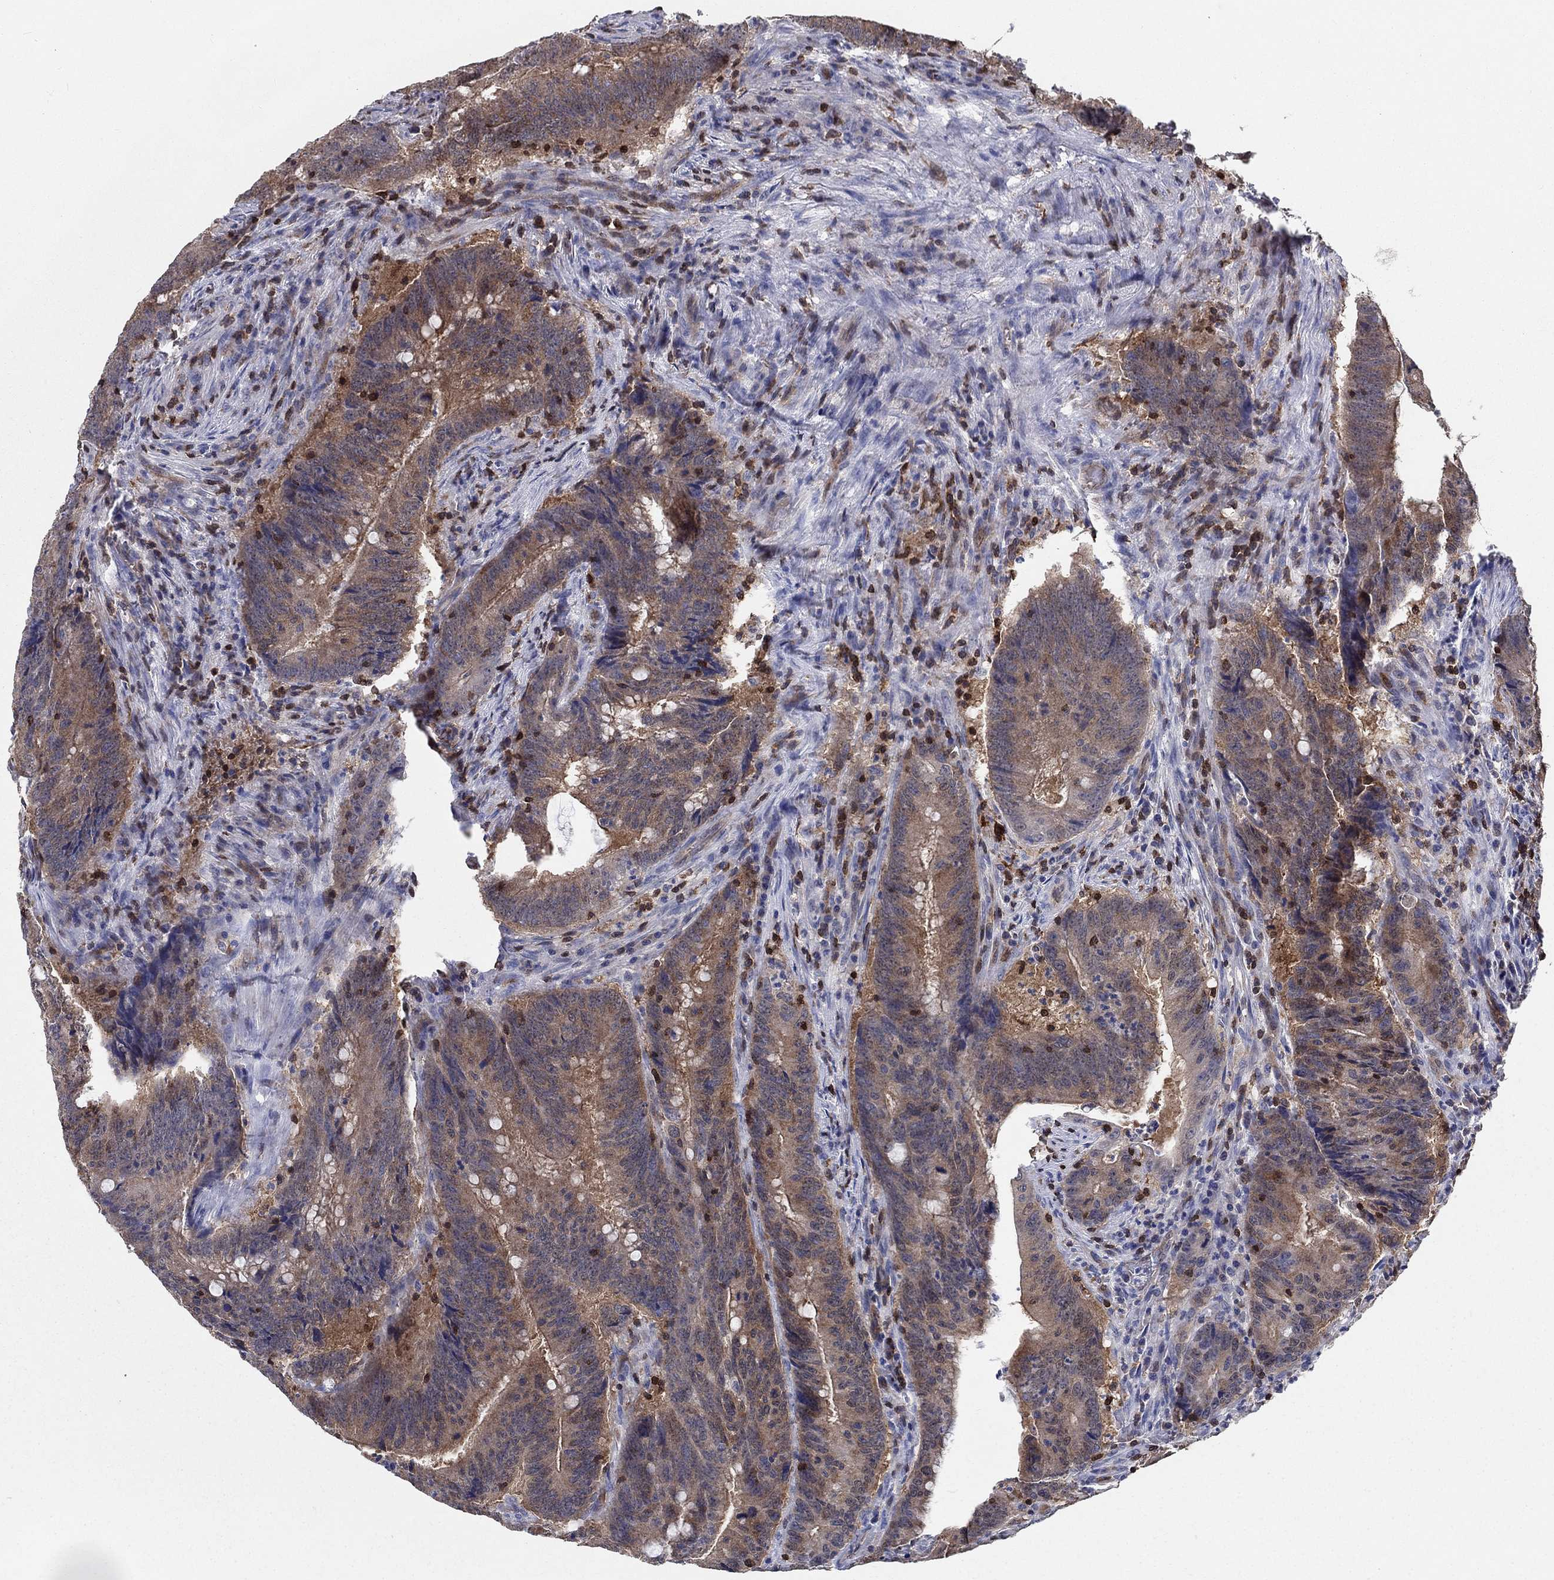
{"staining": {"intensity": "weak", "quantity": ">75%", "location": "cytoplasmic/membranous"}, "tissue": "colorectal cancer", "cell_type": "Tumor cells", "image_type": "cancer", "snomed": [{"axis": "morphology", "description": "Adenocarcinoma, NOS"}, {"axis": "topography", "description": "Colon"}], "caption": "A high-resolution image shows immunohistochemistry (IHC) staining of colorectal cancer (adenocarcinoma), which shows weak cytoplasmic/membranous positivity in approximately >75% of tumor cells.", "gene": "AGFG2", "patient": {"sex": "female", "age": 87}}